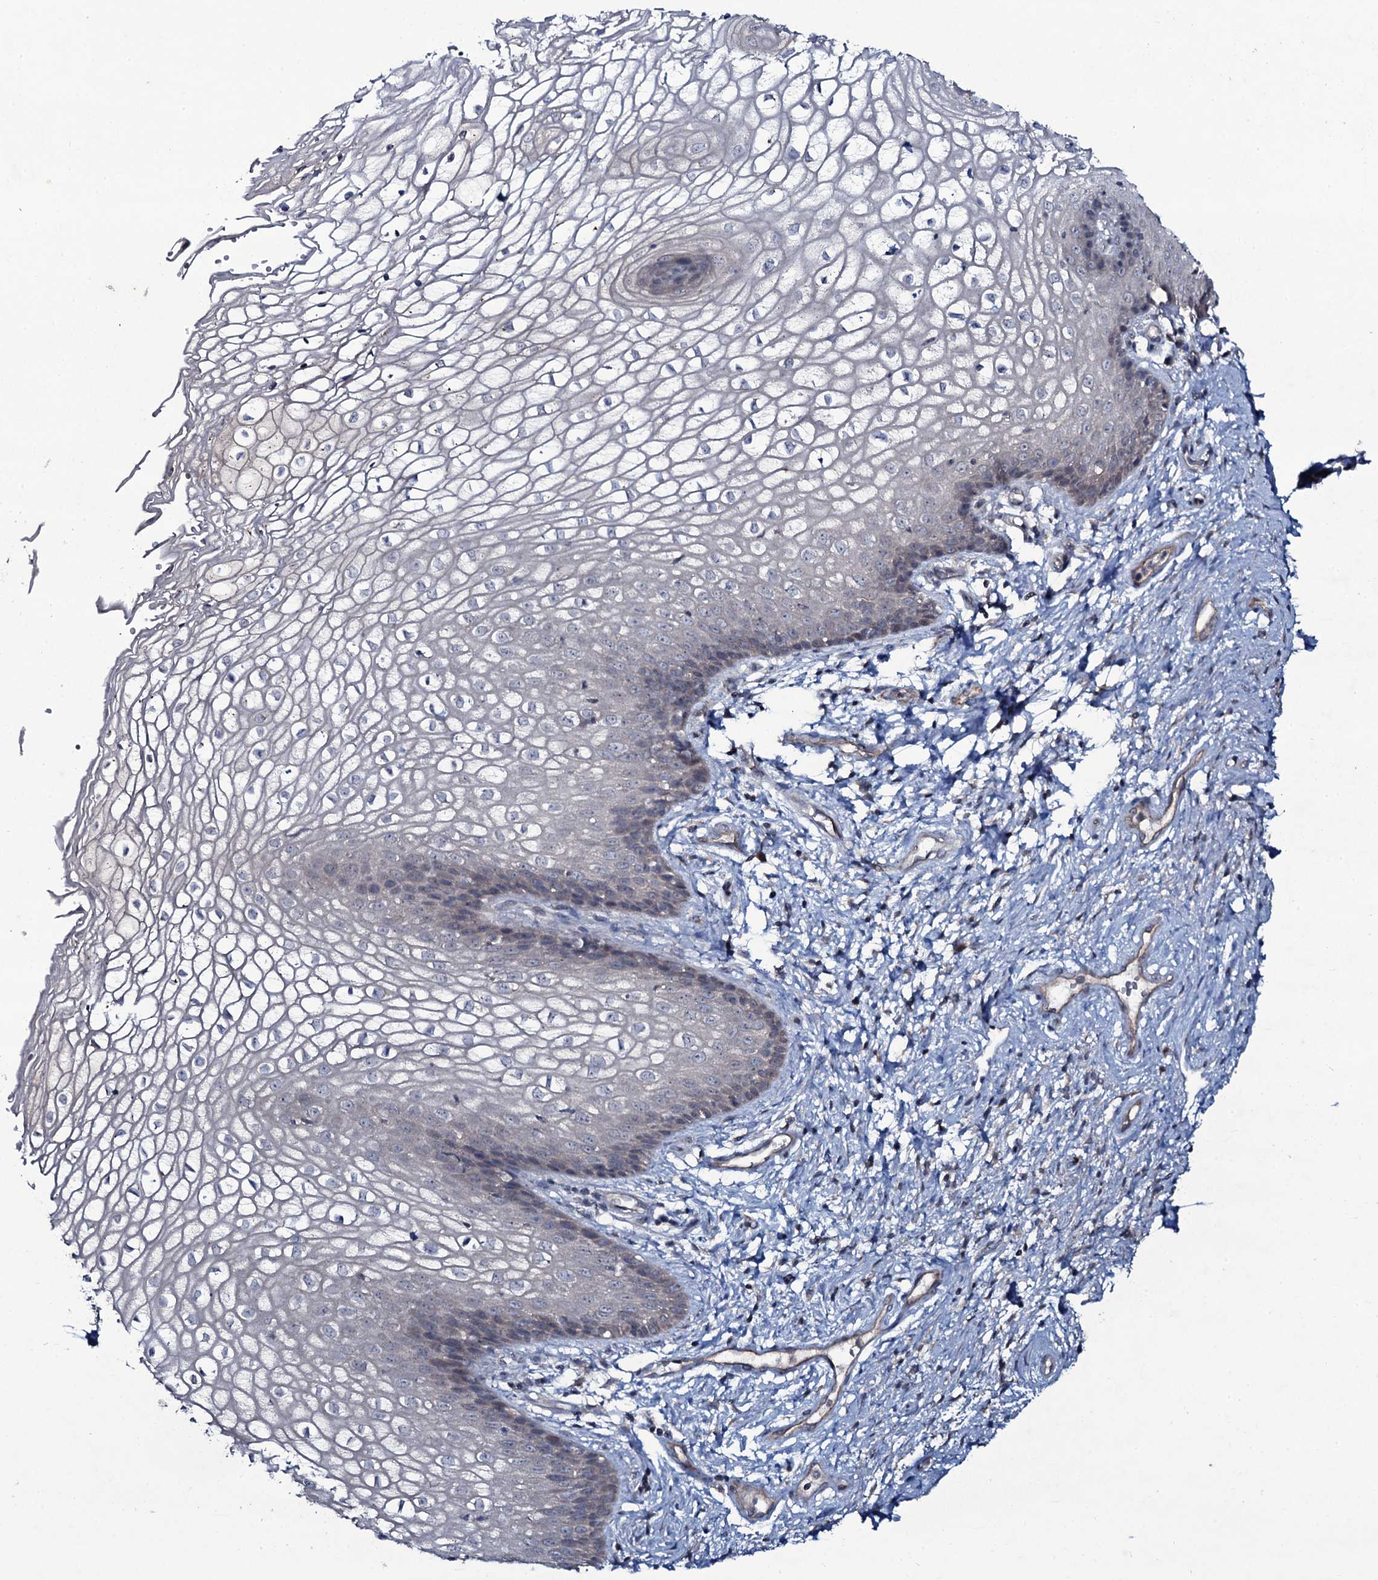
{"staining": {"intensity": "weak", "quantity": "<25%", "location": "cytoplasmic/membranous"}, "tissue": "vagina", "cell_type": "Squamous epithelial cells", "image_type": "normal", "snomed": [{"axis": "morphology", "description": "Normal tissue, NOS"}, {"axis": "topography", "description": "Vagina"}], "caption": "This is an immunohistochemistry photomicrograph of benign vagina. There is no positivity in squamous epithelial cells.", "gene": "SNAP23", "patient": {"sex": "female", "age": 34}}